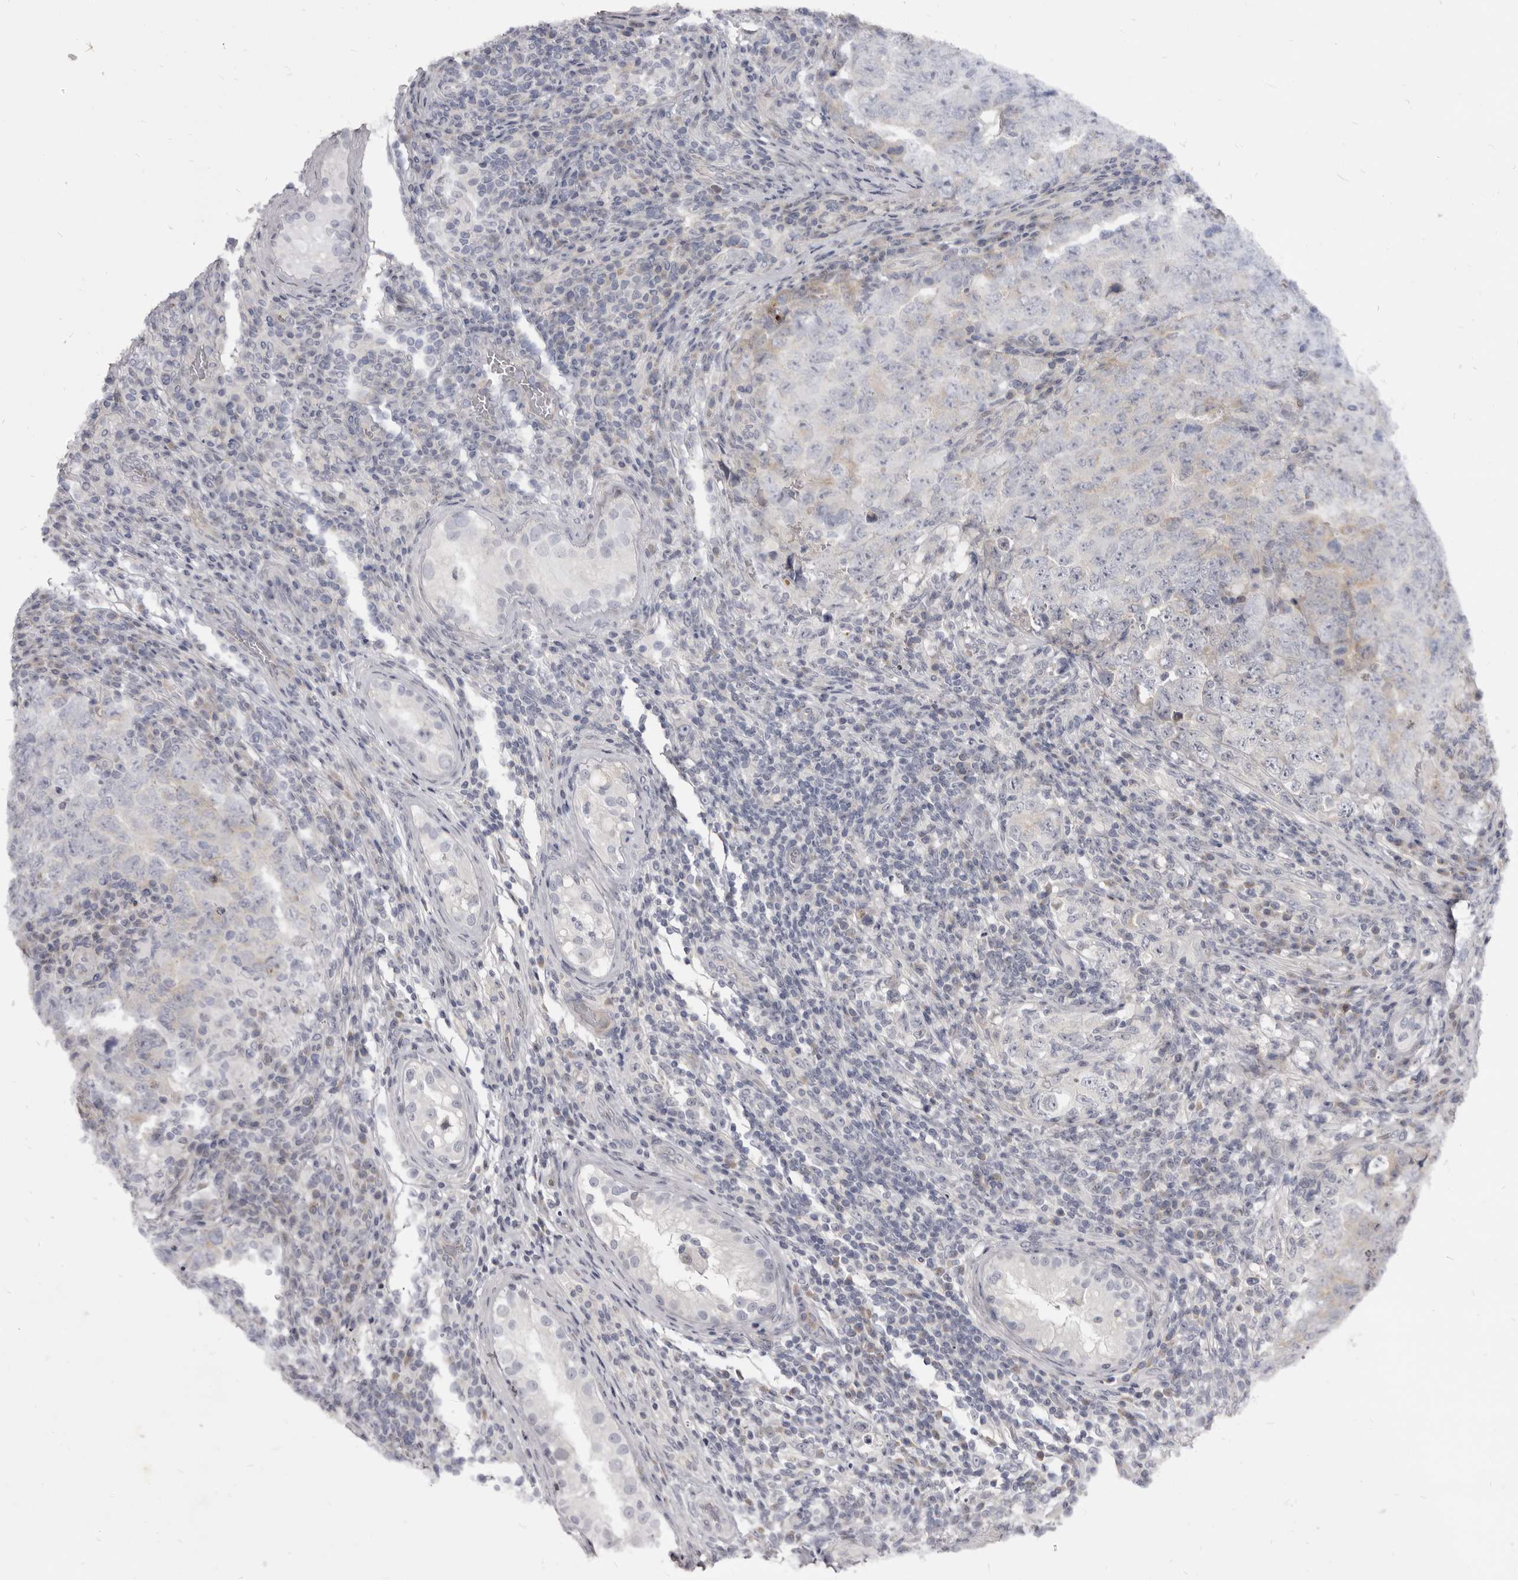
{"staining": {"intensity": "negative", "quantity": "none", "location": "none"}, "tissue": "testis cancer", "cell_type": "Tumor cells", "image_type": "cancer", "snomed": [{"axis": "morphology", "description": "Carcinoma, Embryonal, NOS"}, {"axis": "topography", "description": "Testis"}], "caption": "DAB immunohistochemical staining of testis cancer shows no significant staining in tumor cells.", "gene": "KIF2B", "patient": {"sex": "male", "age": 26}}